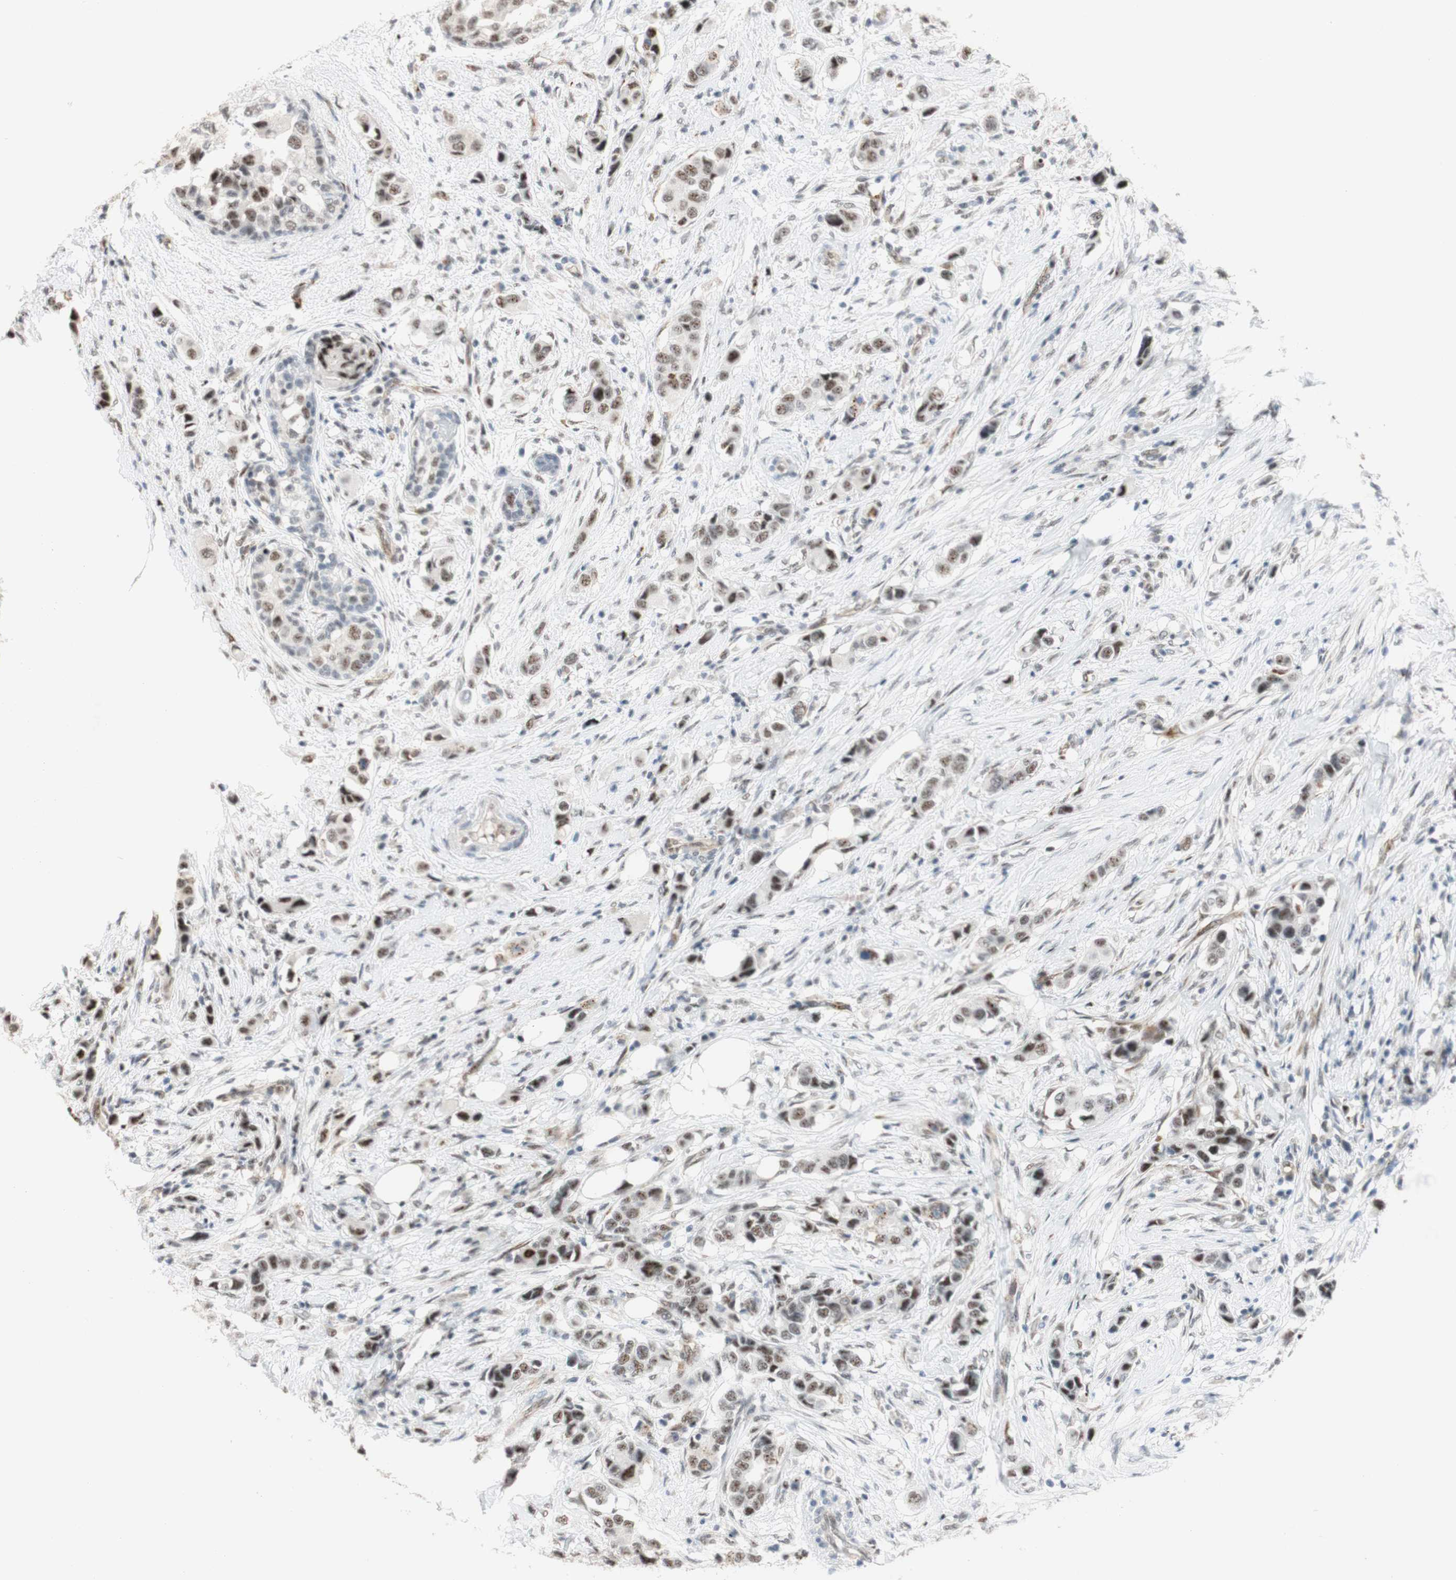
{"staining": {"intensity": "weak", "quantity": "25%-75%", "location": "nuclear"}, "tissue": "breast cancer", "cell_type": "Tumor cells", "image_type": "cancer", "snomed": [{"axis": "morphology", "description": "Normal tissue, NOS"}, {"axis": "morphology", "description": "Duct carcinoma"}, {"axis": "topography", "description": "Breast"}], "caption": "Immunohistochemical staining of breast cancer (infiltrating ductal carcinoma) demonstrates low levels of weak nuclear protein staining in approximately 25%-75% of tumor cells. (Brightfield microscopy of DAB IHC at high magnification).", "gene": "SAP18", "patient": {"sex": "female", "age": 50}}